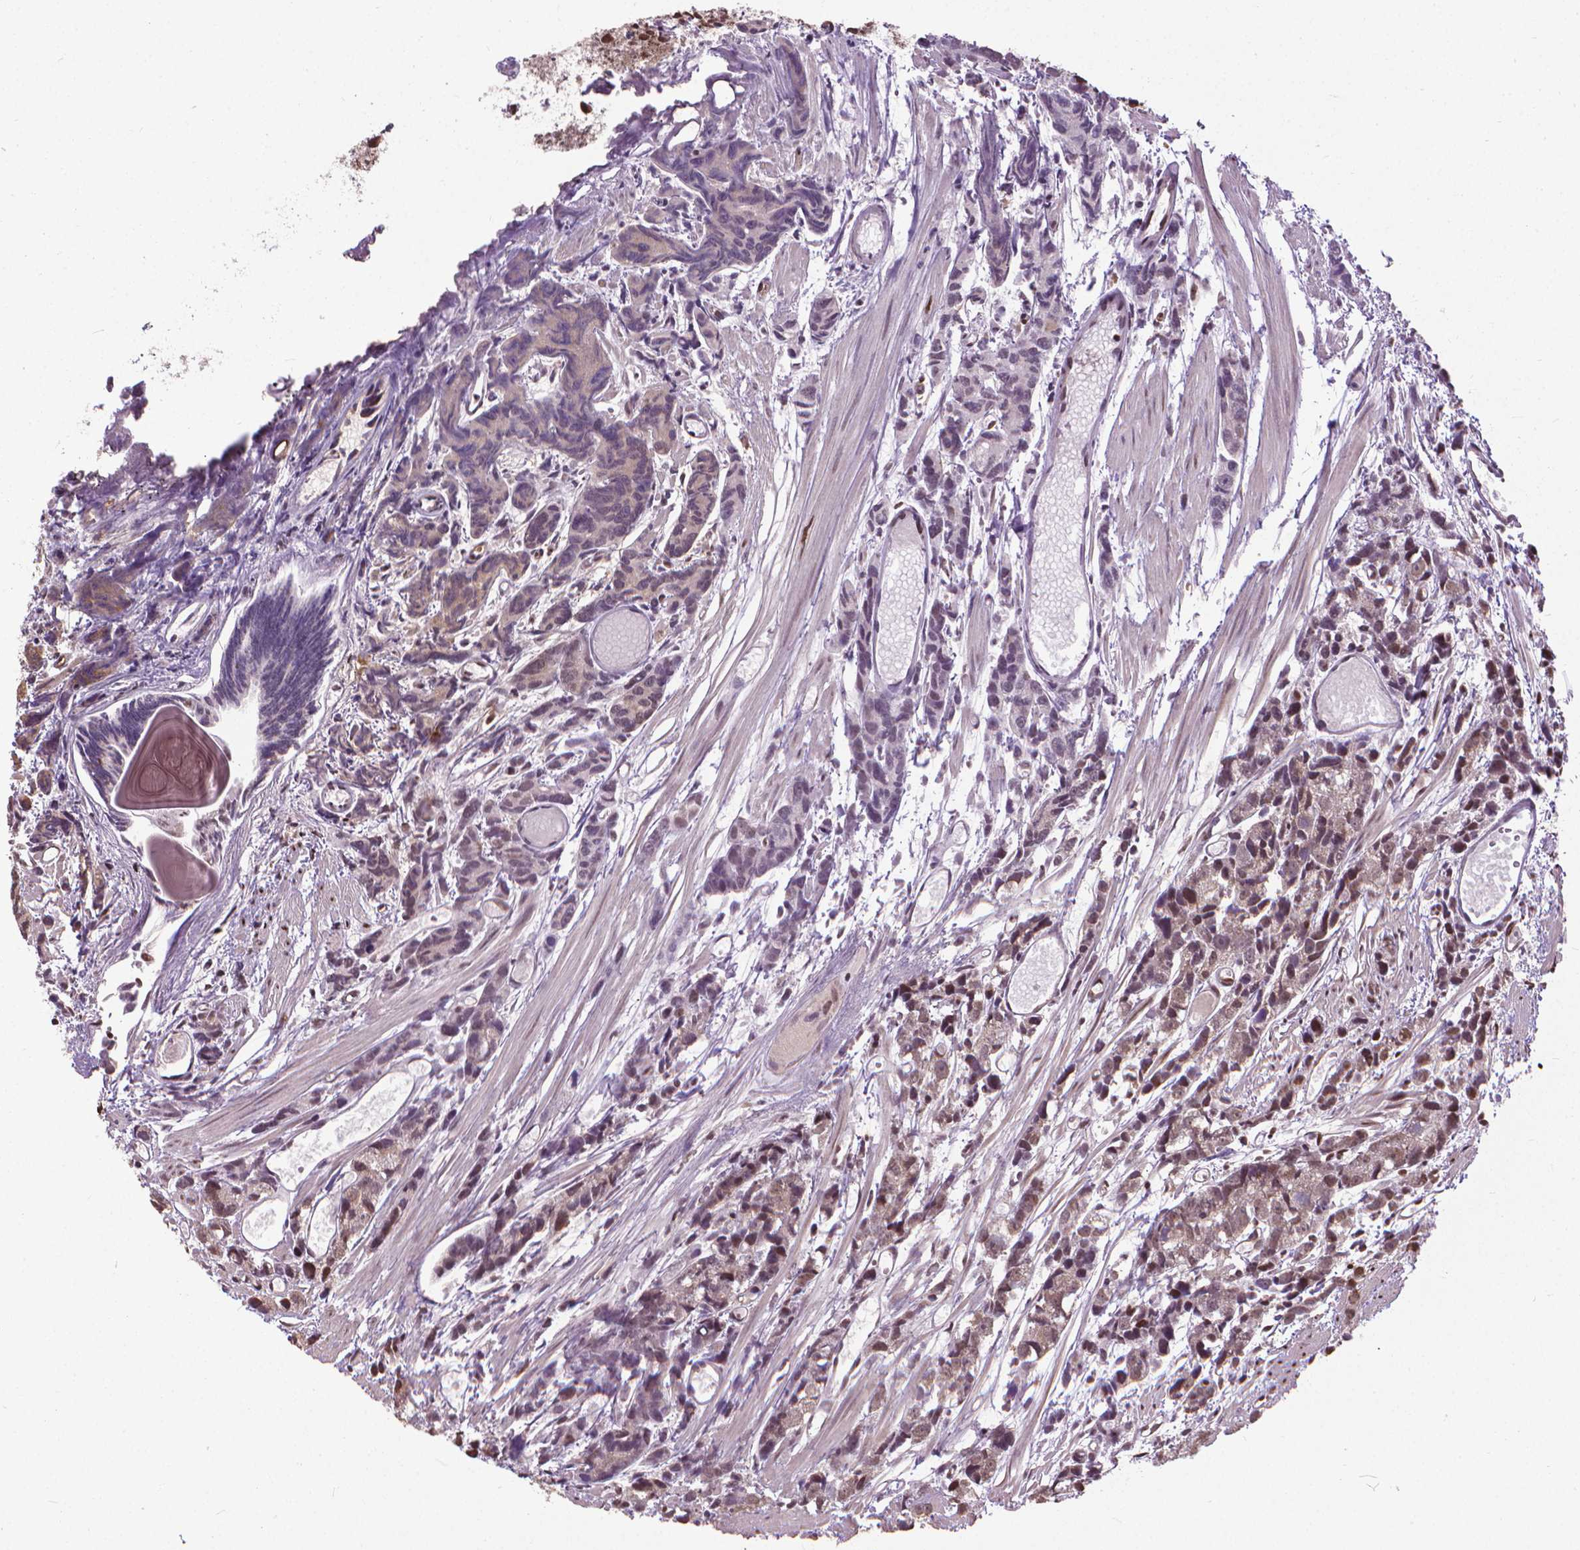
{"staining": {"intensity": "moderate", "quantity": "25%-75%", "location": "nuclear"}, "tissue": "prostate cancer", "cell_type": "Tumor cells", "image_type": "cancer", "snomed": [{"axis": "morphology", "description": "Adenocarcinoma, High grade"}, {"axis": "topography", "description": "Prostate"}], "caption": "Prostate cancer (adenocarcinoma (high-grade)) stained with DAB immunohistochemistry (IHC) displays medium levels of moderate nuclear positivity in approximately 25%-75% of tumor cells. (IHC, brightfield microscopy, high magnification).", "gene": "AKAP8", "patient": {"sex": "male", "age": 77}}